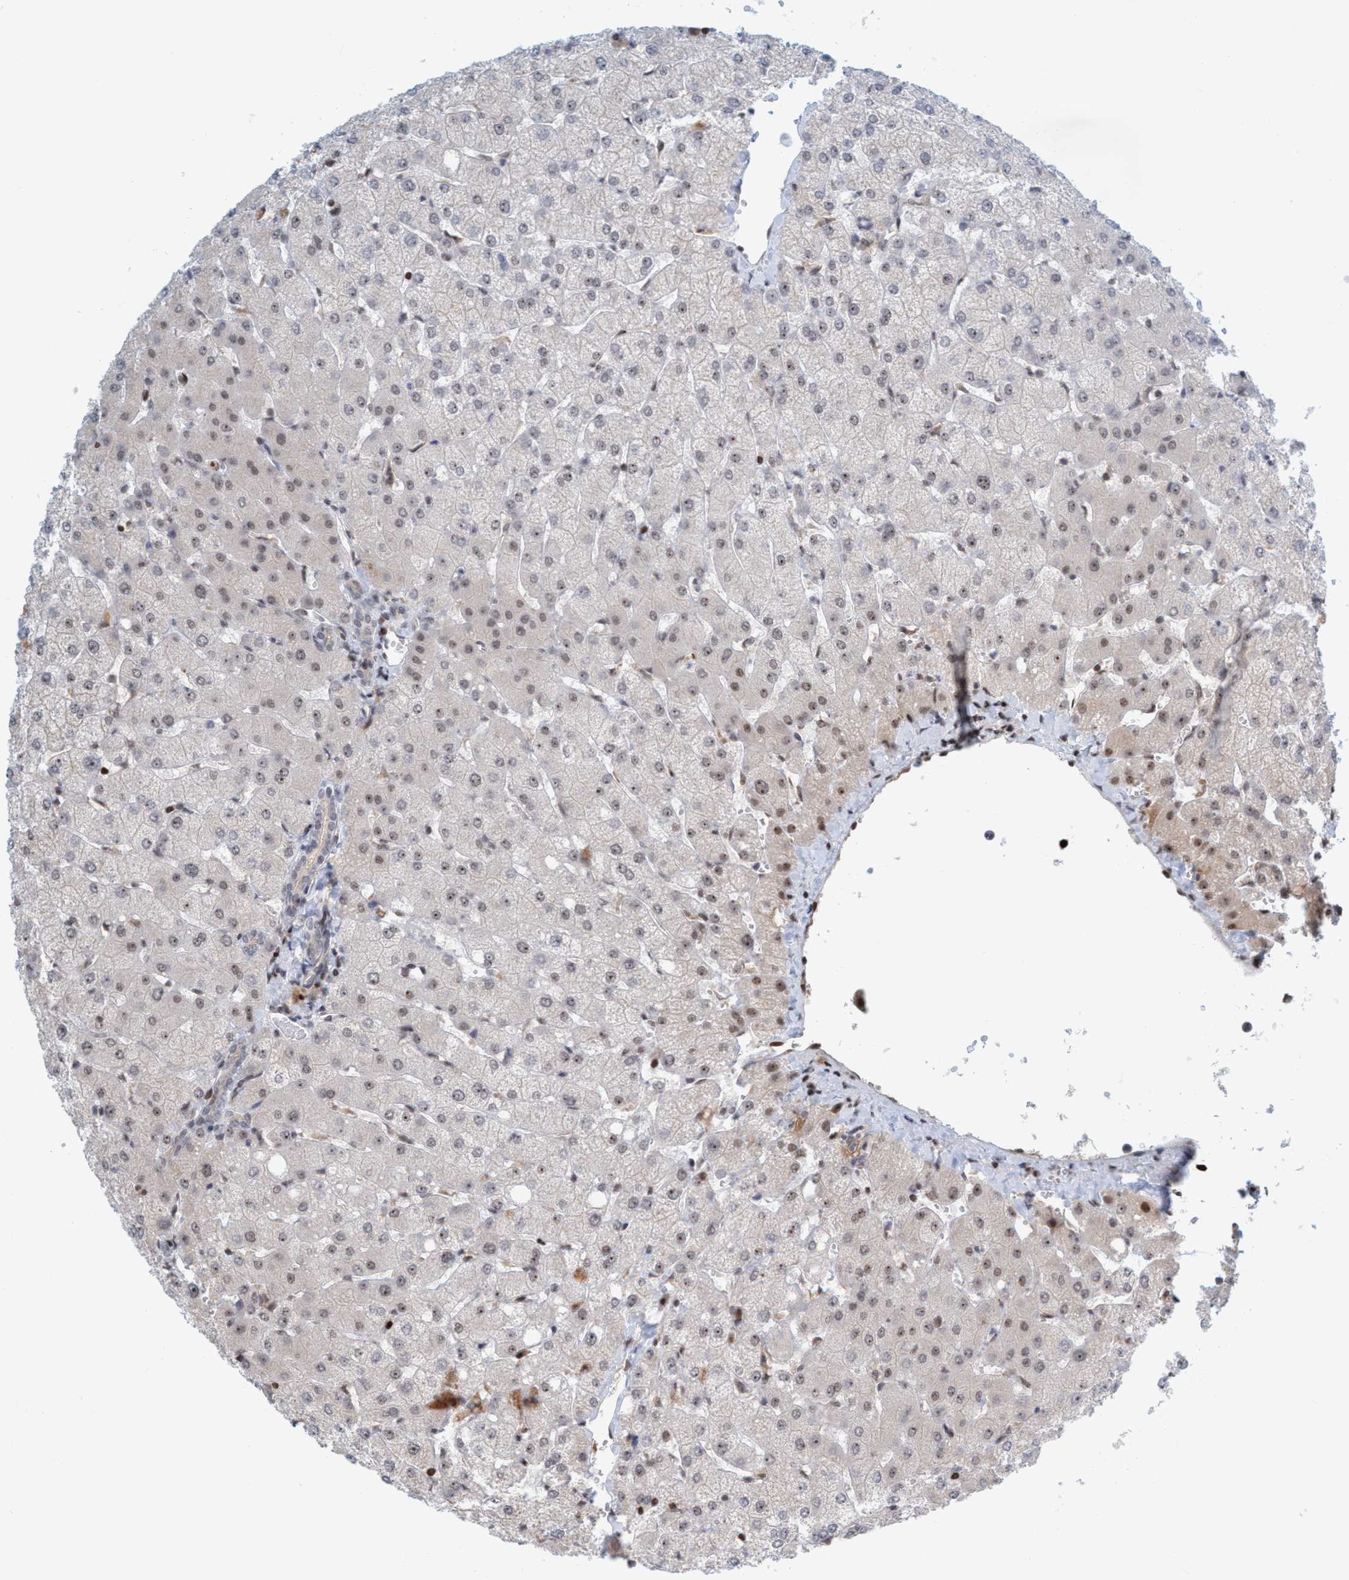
{"staining": {"intensity": "negative", "quantity": "none", "location": "none"}, "tissue": "liver", "cell_type": "Cholangiocytes", "image_type": "normal", "snomed": [{"axis": "morphology", "description": "Normal tissue, NOS"}, {"axis": "topography", "description": "Liver"}], "caption": "The IHC image has no significant positivity in cholangiocytes of liver. Brightfield microscopy of IHC stained with DAB (brown) and hematoxylin (blue), captured at high magnification.", "gene": "SMCR8", "patient": {"sex": "female", "age": 54}}